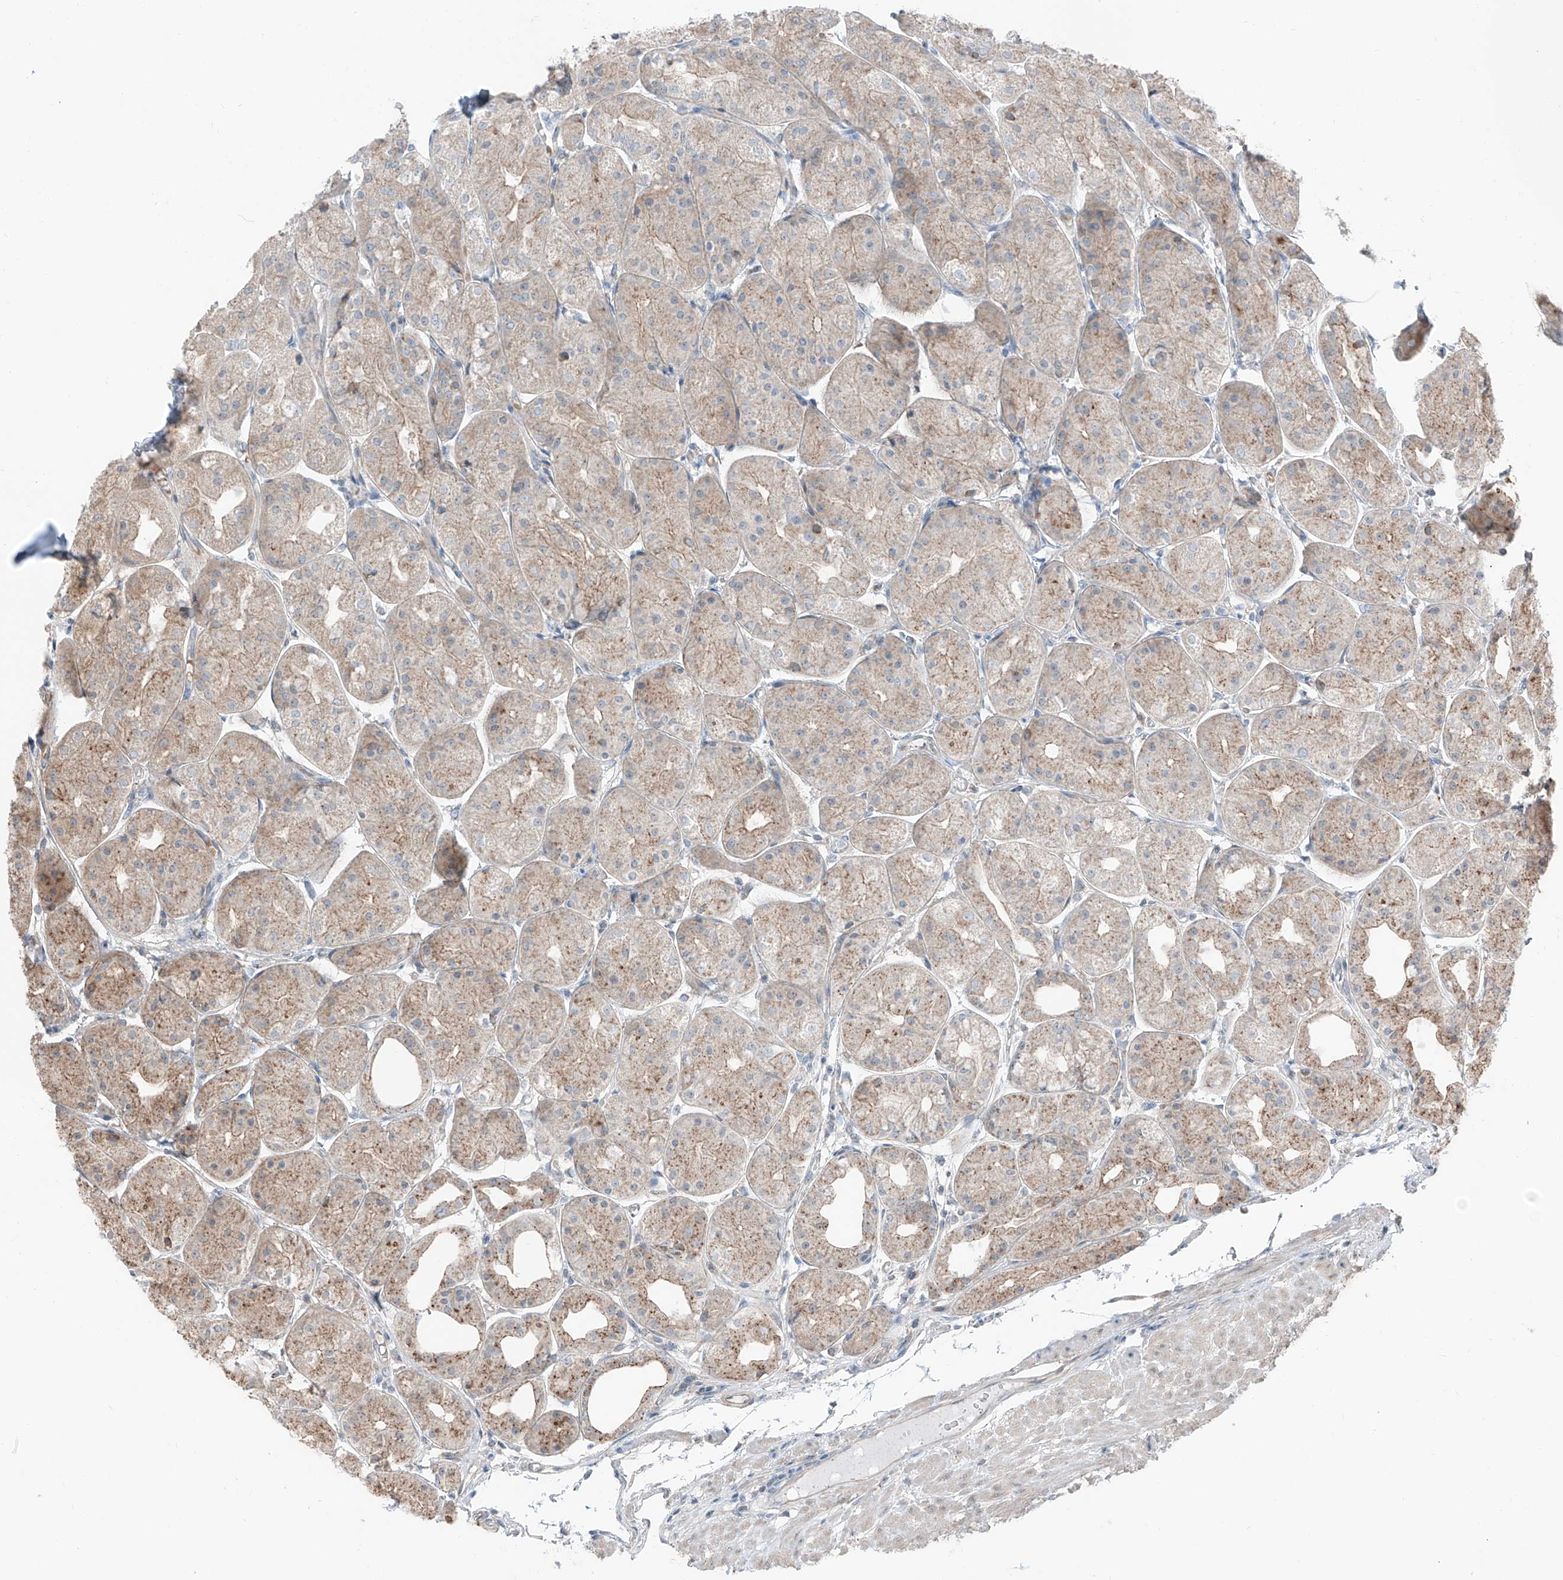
{"staining": {"intensity": "weak", "quantity": ">75%", "location": "cytoplasmic/membranous"}, "tissue": "stomach", "cell_type": "Glandular cells", "image_type": "normal", "snomed": [{"axis": "morphology", "description": "Normal tissue, NOS"}, {"axis": "topography", "description": "Stomach, upper"}], "caption": "Weak cytoplasmic/membranous expression for a protein is seen in about >75% of glandular cells of normal stomach using immunohistochemistry (IHC).", "gene": "CEP162", "patient": {"sex": "male", "age": 72}}